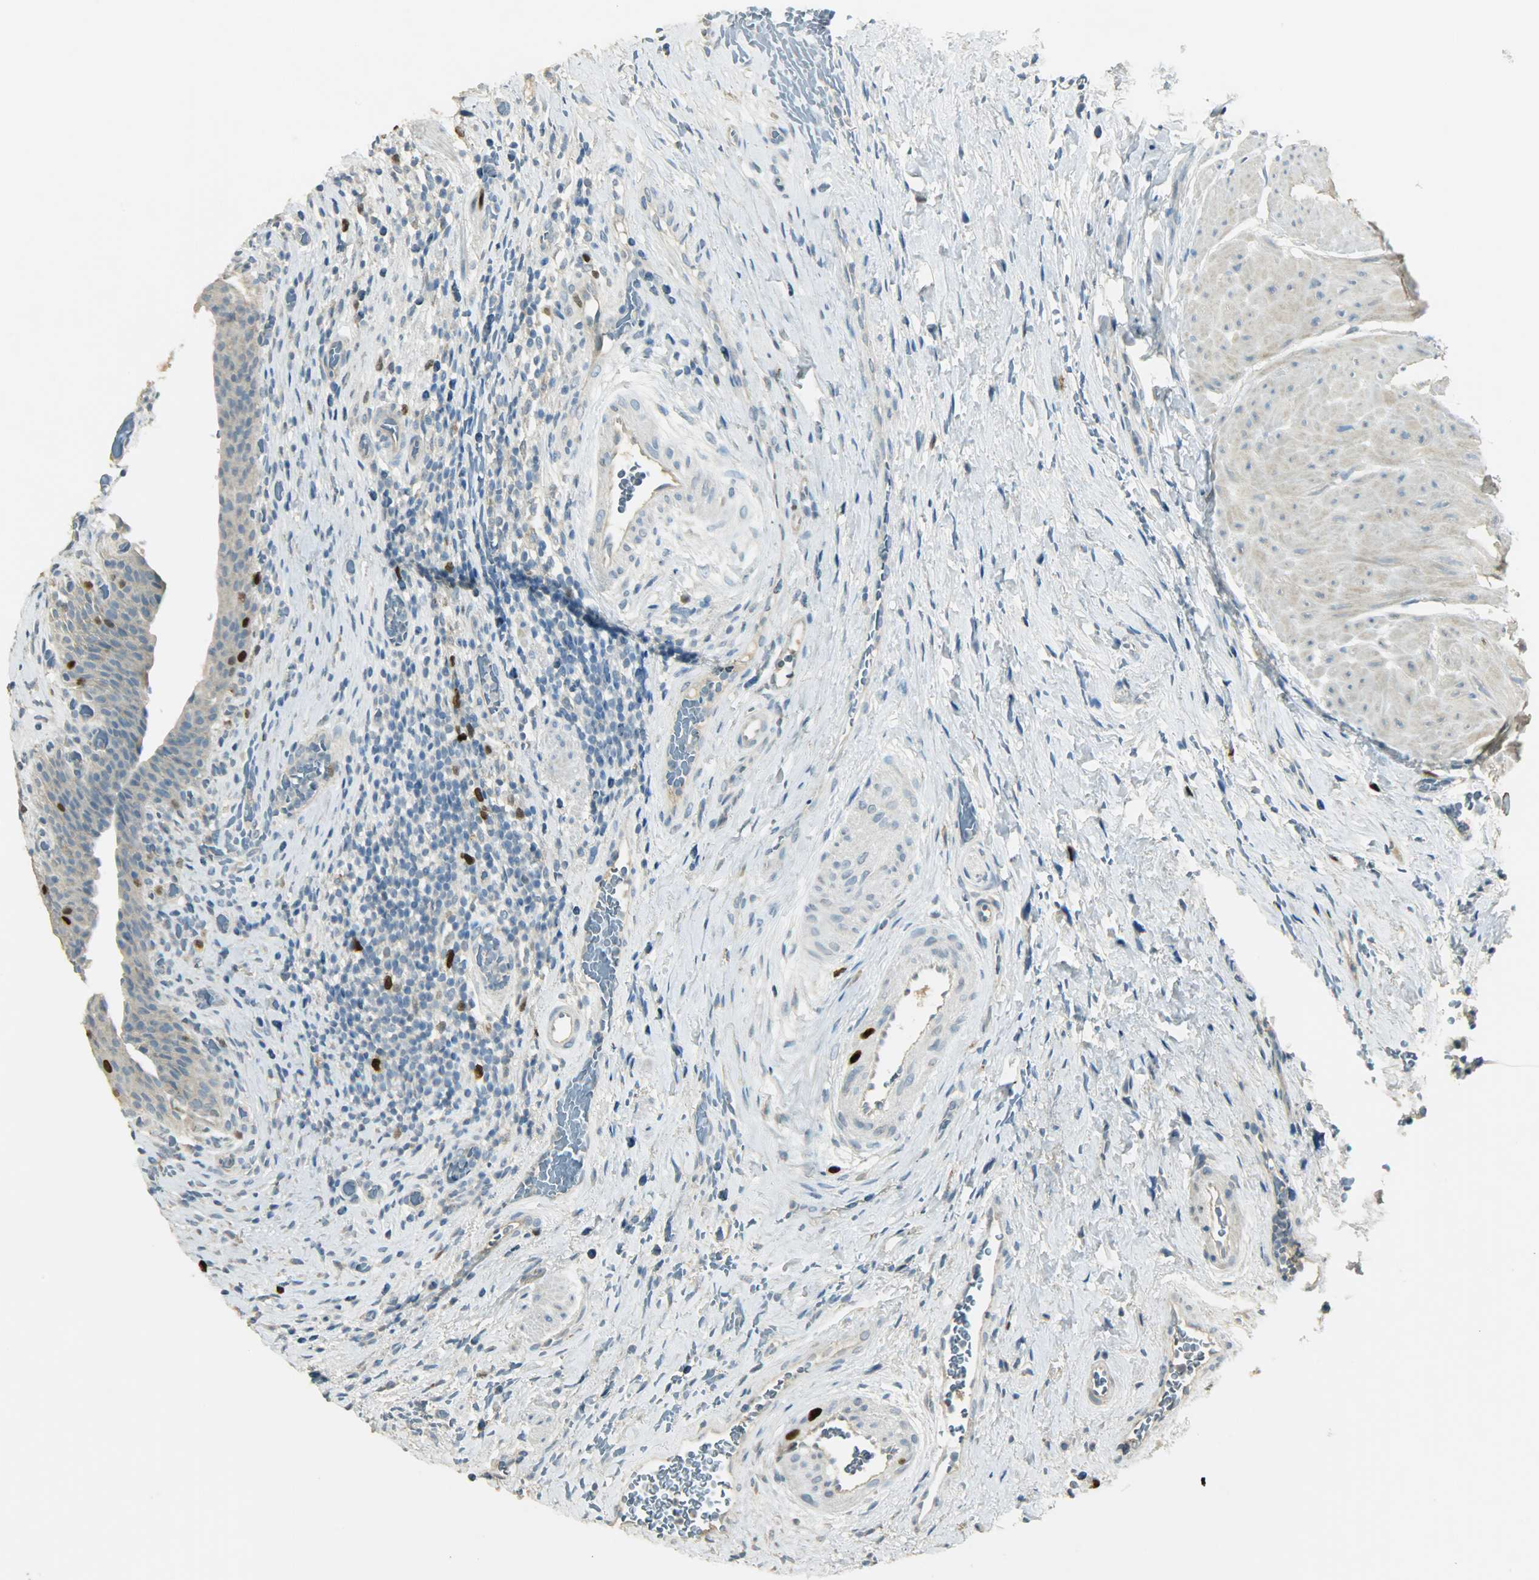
{"staining": {"intensity": "strong", "quantity": "<25%", "location": "cytoplasmic/membranous,nuclear"}, "tissue": "urinary bladder", "cell_type": "Urothelial cells", "image_type": "normal", "snomed": [{"axis": "morphology", "description": "Normal tissue, NOS"}, {"axis": "morphology", "description": "Urothelial carcinoma, High grade"}, {"axis": "topography", "description": "Urinary bladder"}], "caption": "IHC histopathology image of normal human urinary bladder stained for a protein (brown), which shows medium levels of strong cytoplasmic/membranous,nuclear expression in about <25% of urothelial cells.", "gene": "TPX2", "patient": {"sex": "male", "age": 51}}